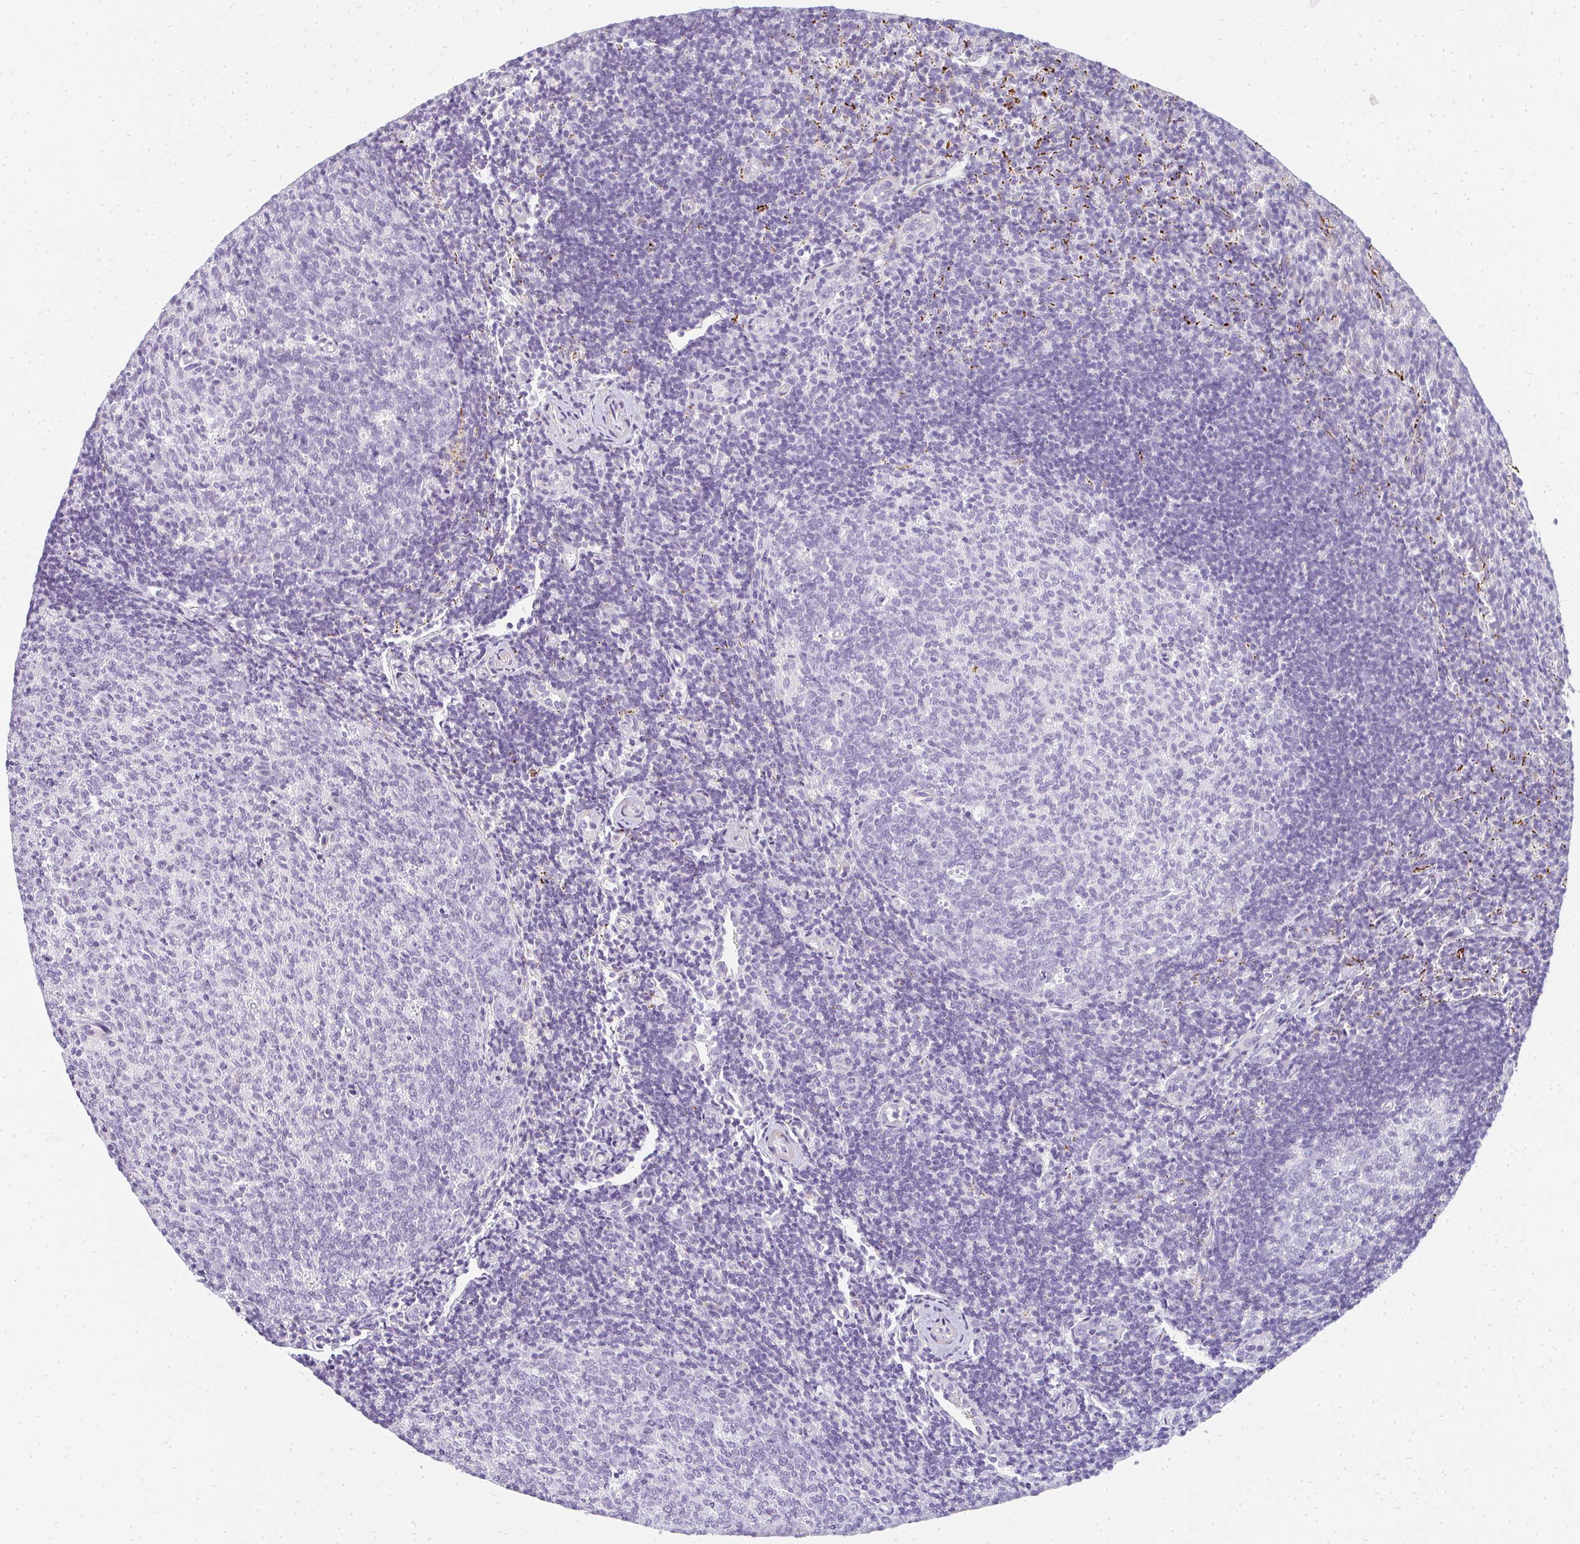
{"staining": {"intensity": "moderate", "quantity": "<25%", "location": "cytoplasmic/membranous"}, "tissue": "tonsil", "cell_type": "Germinal center cells", "image_type": "normal", "snomed": [{"axis": "morphology", "description": "Normal tissue, NOS"}, {"axis": "topography", "description": "Tonsil"}], "caption": "This is an image of IHC staining of normal tonsil, which shows moderate staining in the cytoplasmic/membranous of germinal center cells.", "gene": "PLA2G5", "patient": {"sex": "female", "age": 10}}